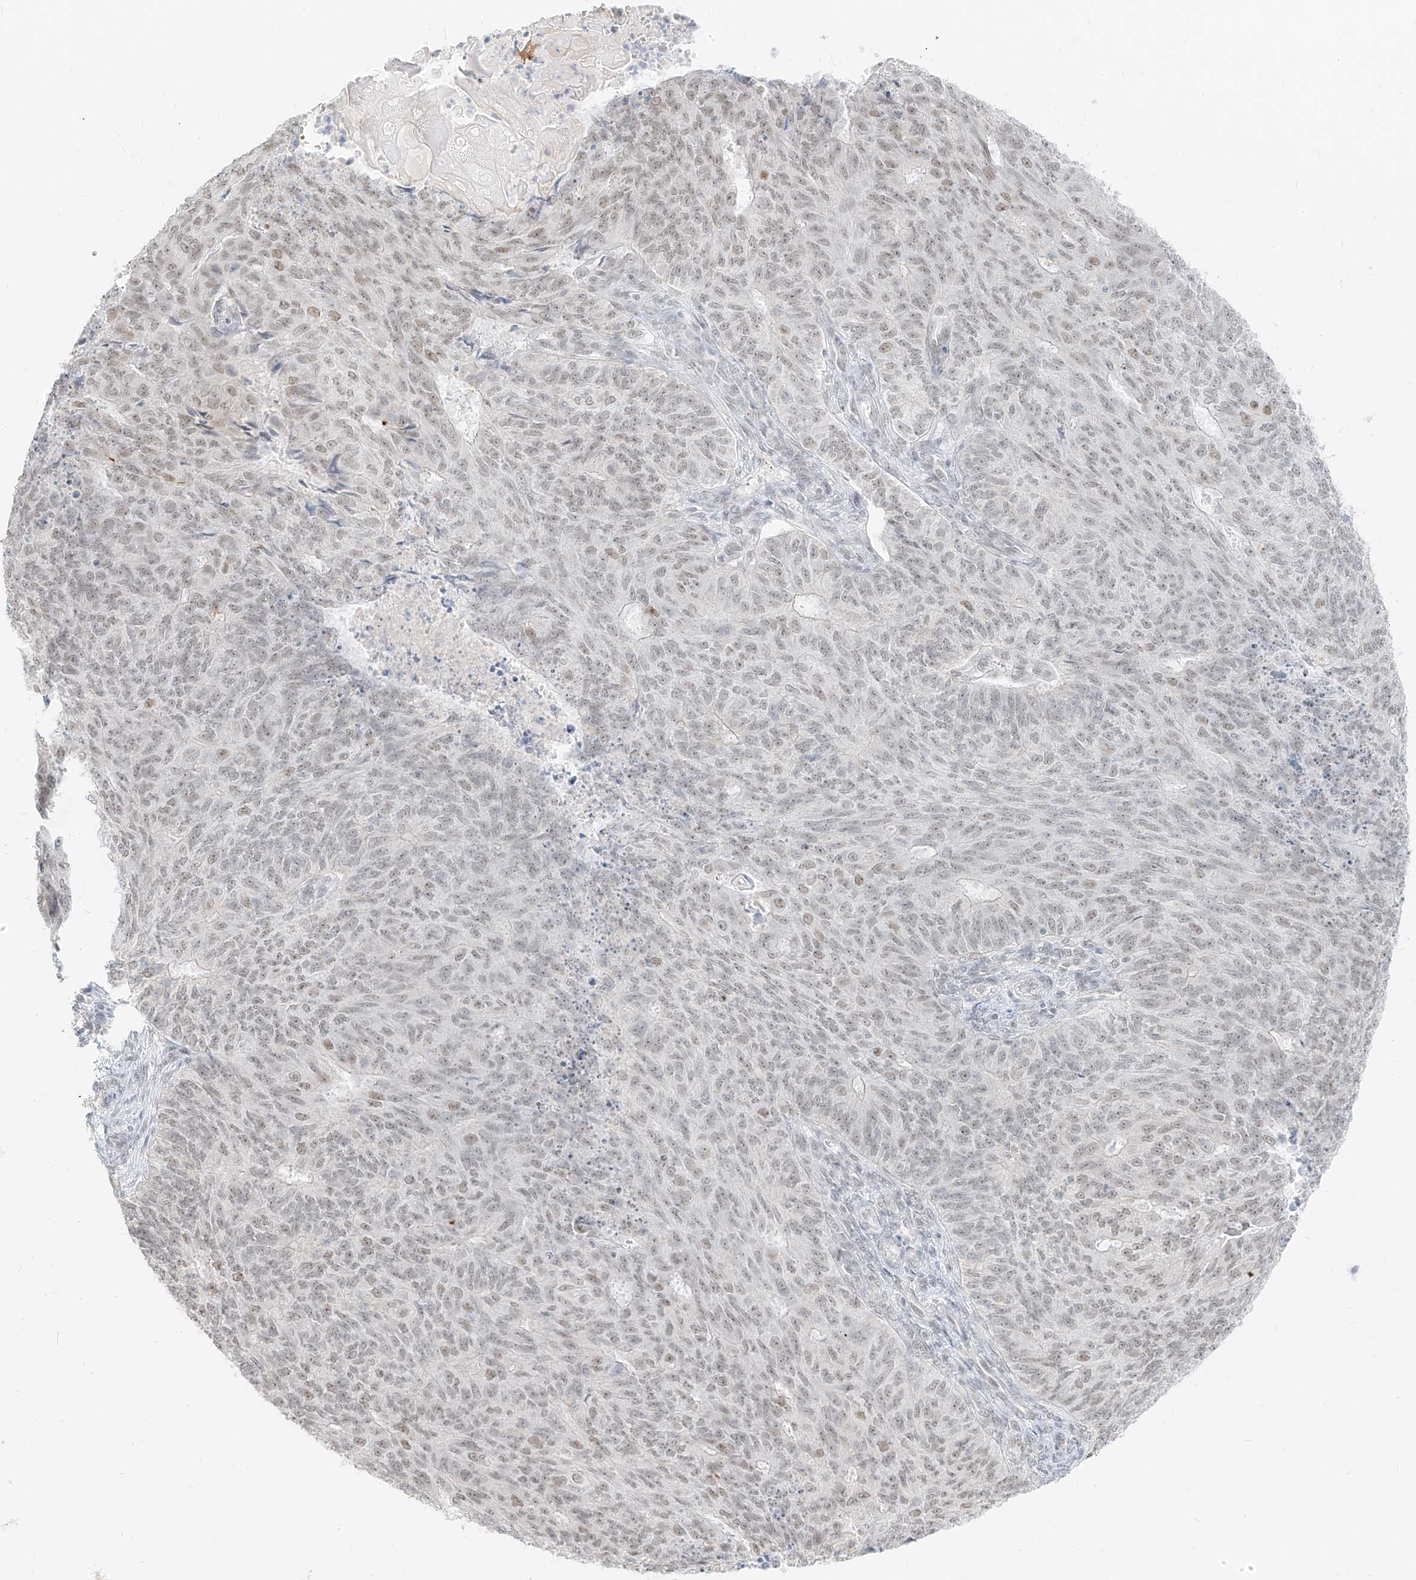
{"staining": {"intensity": "weak", "quantity": "25%-75%", "location": "nuclear"}, "tissue": "endometrial cancer", "cell_type": "Tumor cells", "image_type": "cancer", "snomed": [{"axis": "morphology", "description": "Adenocarcinoma, NOS"}, {"axis": "topography", "description": "Endometrium"}], "caption": "Endometrial cancer (adenocarcinoma) stained with a protein marker exhibits weak staining in tumor cells.", "gene": "SUPT5H", "patient": {"sex": "female", "age": 32}}